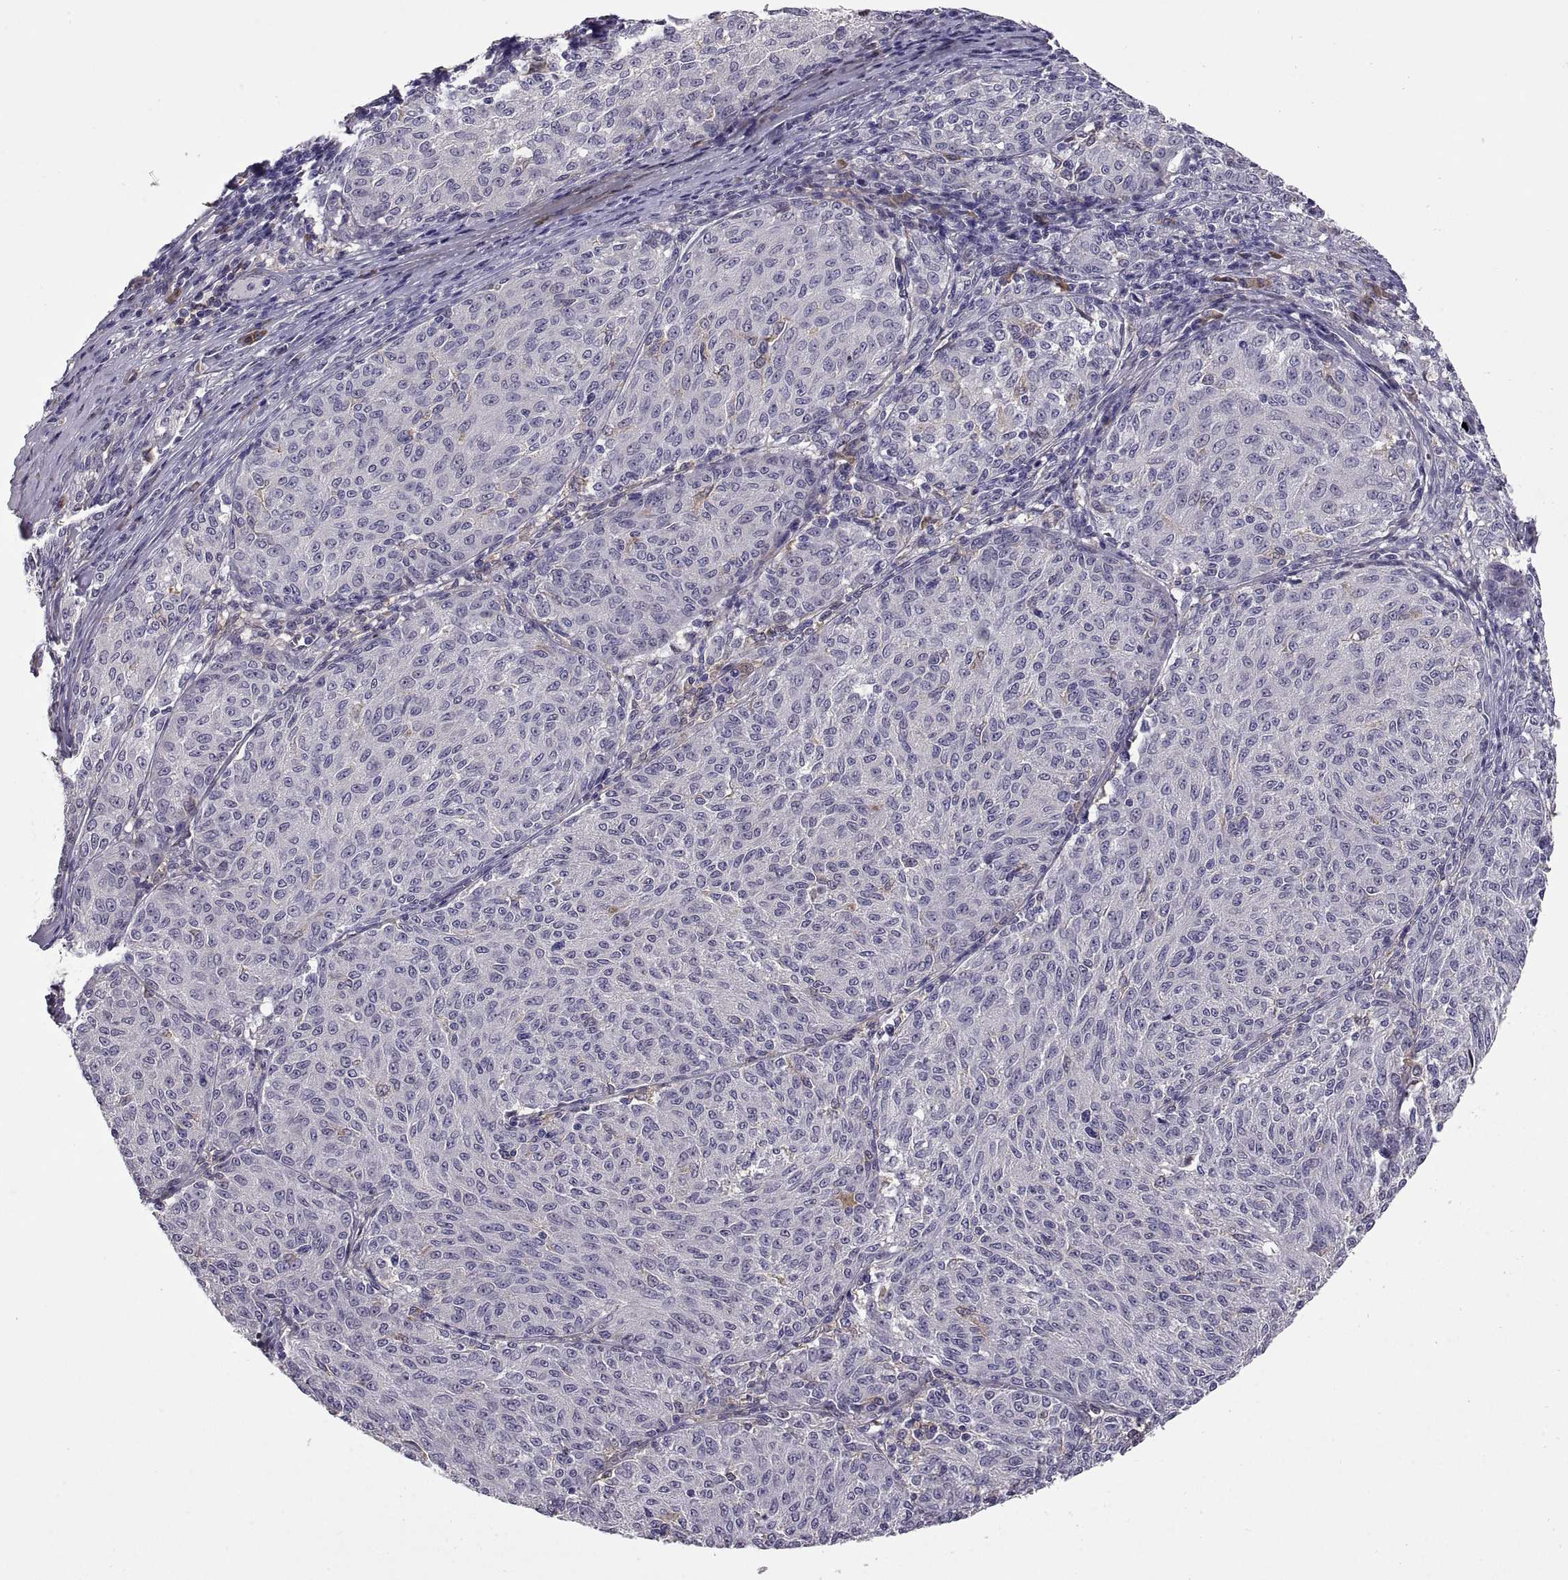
{"staining": {"intensity": "negative", "quantity": "none", "location": "none"}, "tissue": "melanoma", "cell_type": "Tumor cells", "image_type": "cancer", "snomed": [{"axis": "morphology", "description": "Malignant melanoma, NOS"}, {"axis": "topography", "description": "Skin"}], "caption": "Tumor cells show no significant staining in malignant melanoma.", "gene": "DOK3", "patient": {"sex": "female", "age": 72}}